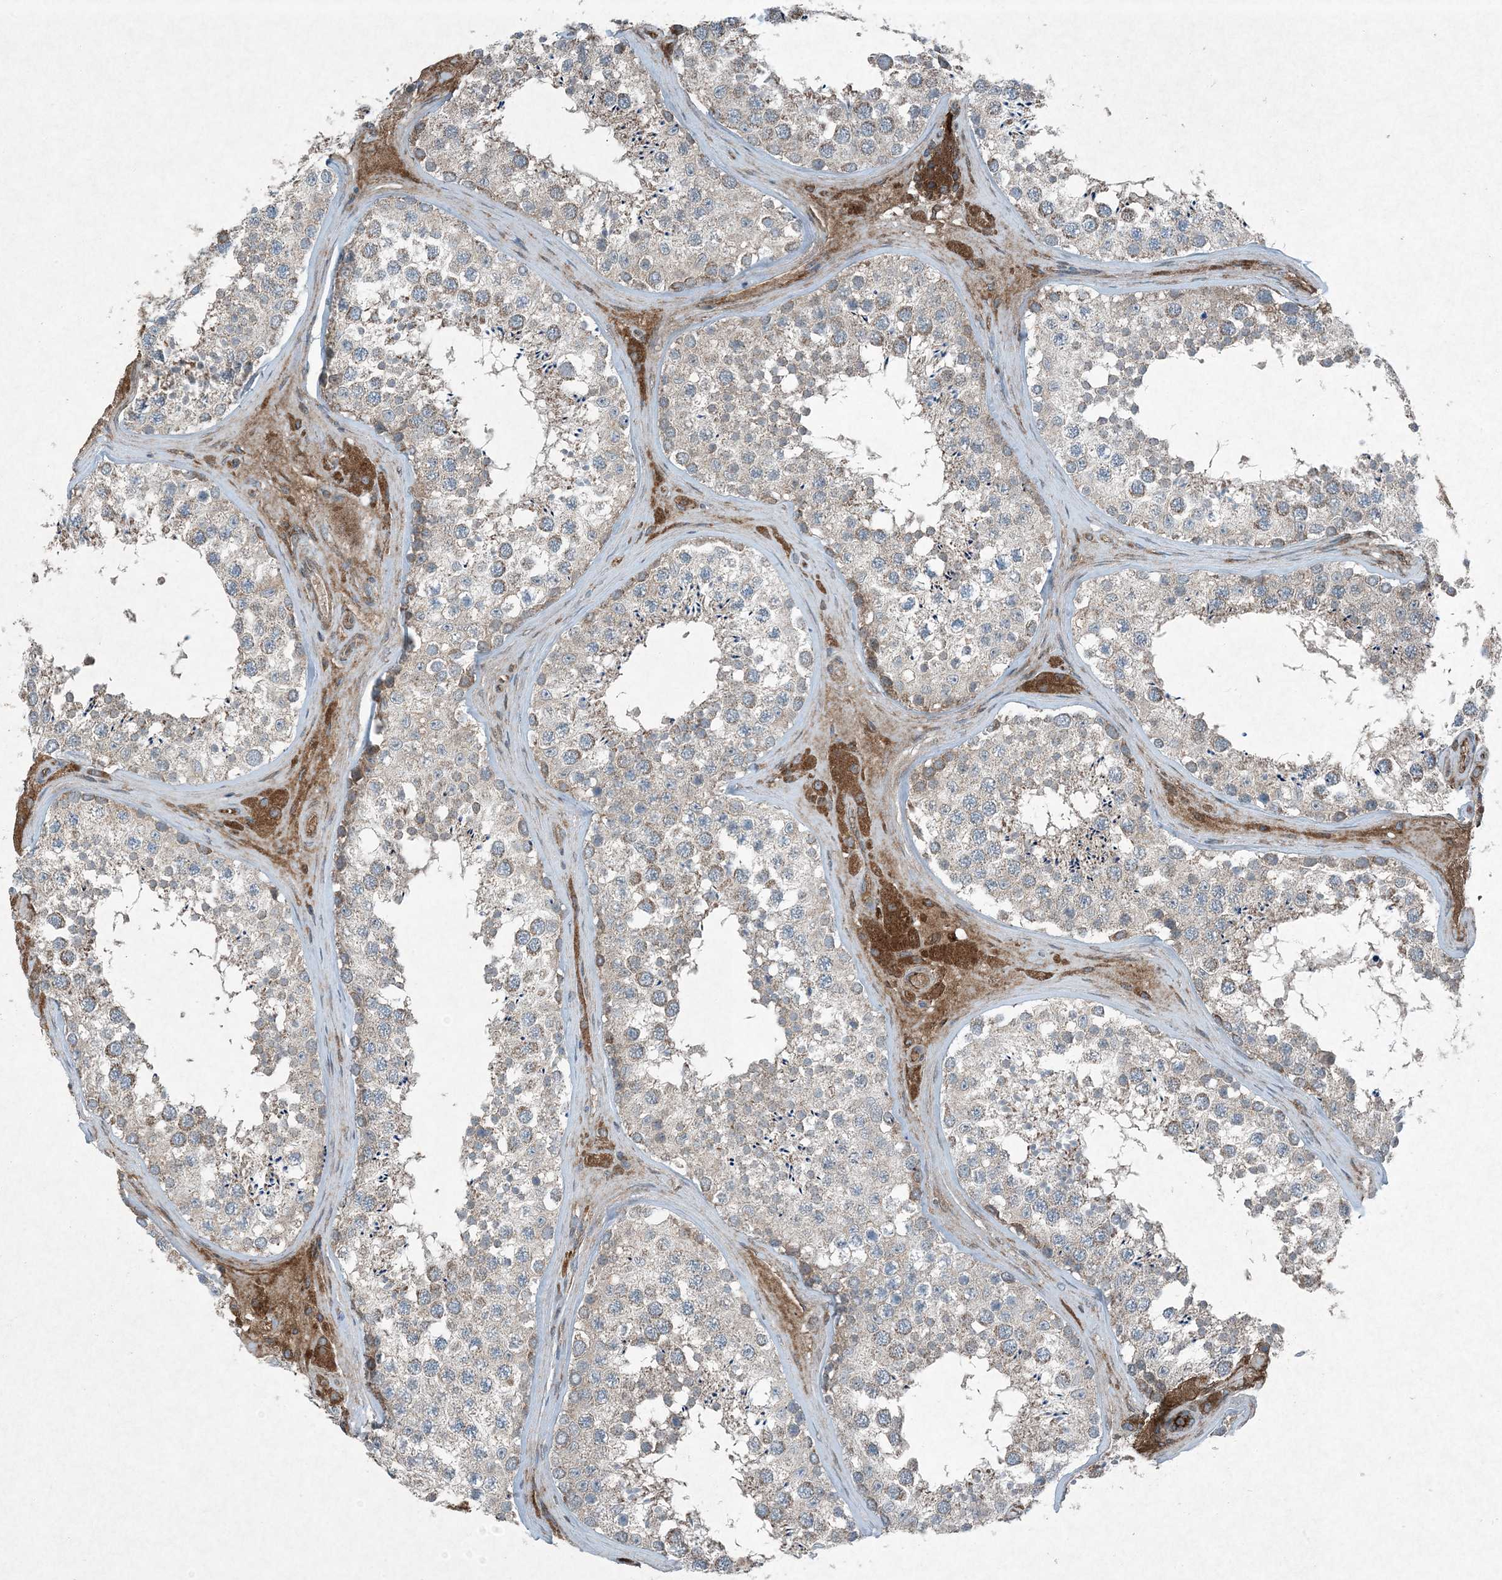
{"staining": {"intensity": "weak", "quantity": "25%-75%", "location": "cytoplasmic/membranous"}, "tissue": "testis", "cell_type": "Cells in seminiferous ducts", "image_type": "normal", "snomed": [{"axis": "morphology", "description": "Normal tissue, NOS"}, {"axis": "topography", "description": "Testis"}], "caption": "A photomicrograph of human testis stained for a protein demonstrates weak cytoplasmic/membranous brown staining in cells in seminiferous ducts. The protein is stained brown, and the nuclei are stained in blue (DAB (3,3'-diaminobenzidine) IHC with brightfield microscopy, high magnification).", "gene": "APOM", "patient": {"sex": "male", "age": 46}}